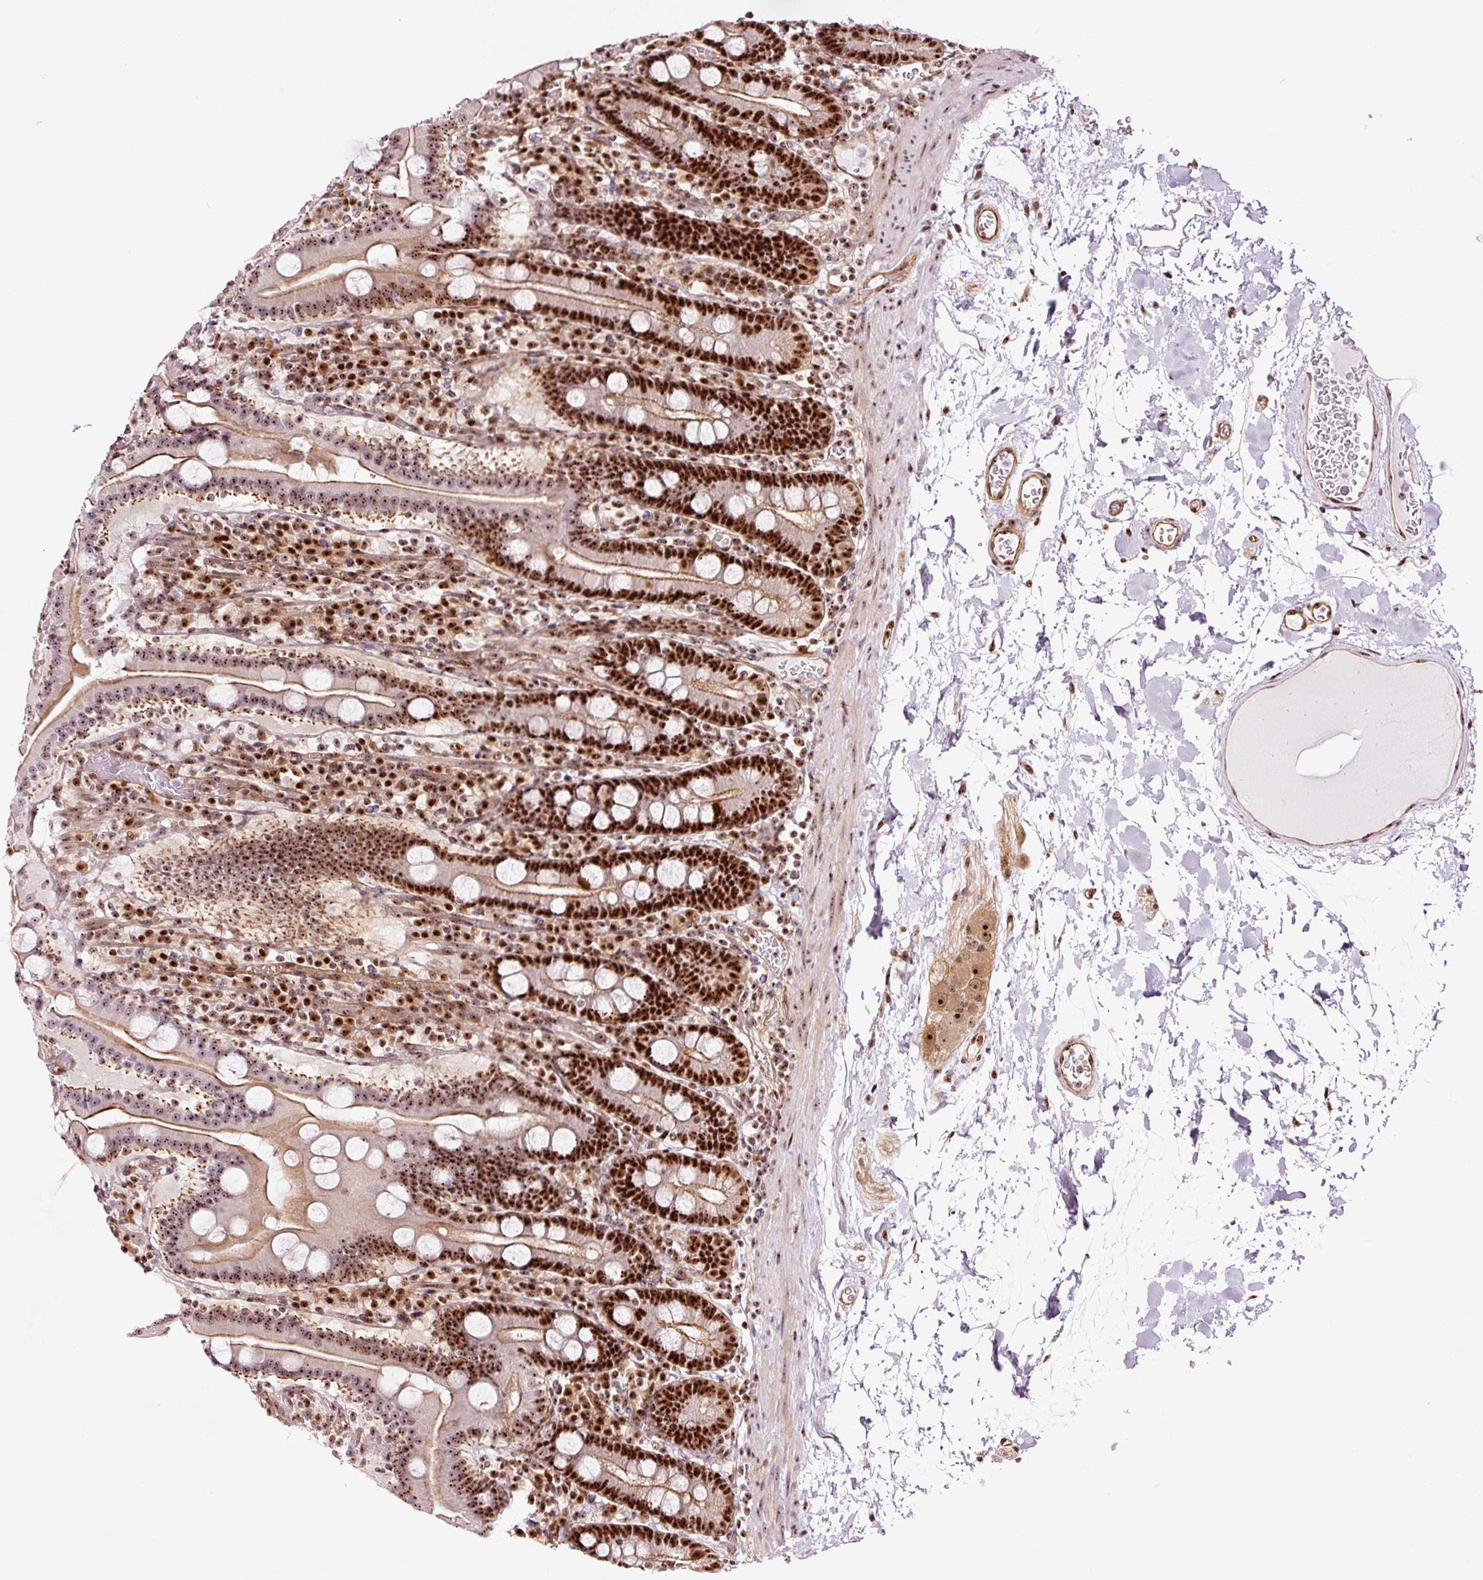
{"staining": {"intensity": "strong", "quantity": ">75%", "location": "cytoplasmic/membranous,nuclear"}, "tissue": "duodenum", "cell_type": "Glandular cells", "image_type": "normal", "snomed": [{"axis": "morphology", "description": "Normal tissue, NOS"}, {"axis": "topography", "description": "Duodenum"}], "caption": "Strong cytoplasmic/membranous,nuclear positivity is present in about >75% of glandular cells in unremarkable duodenum.", "gene": "GNL3", "patient": {"sex": "male", "age": 55}}